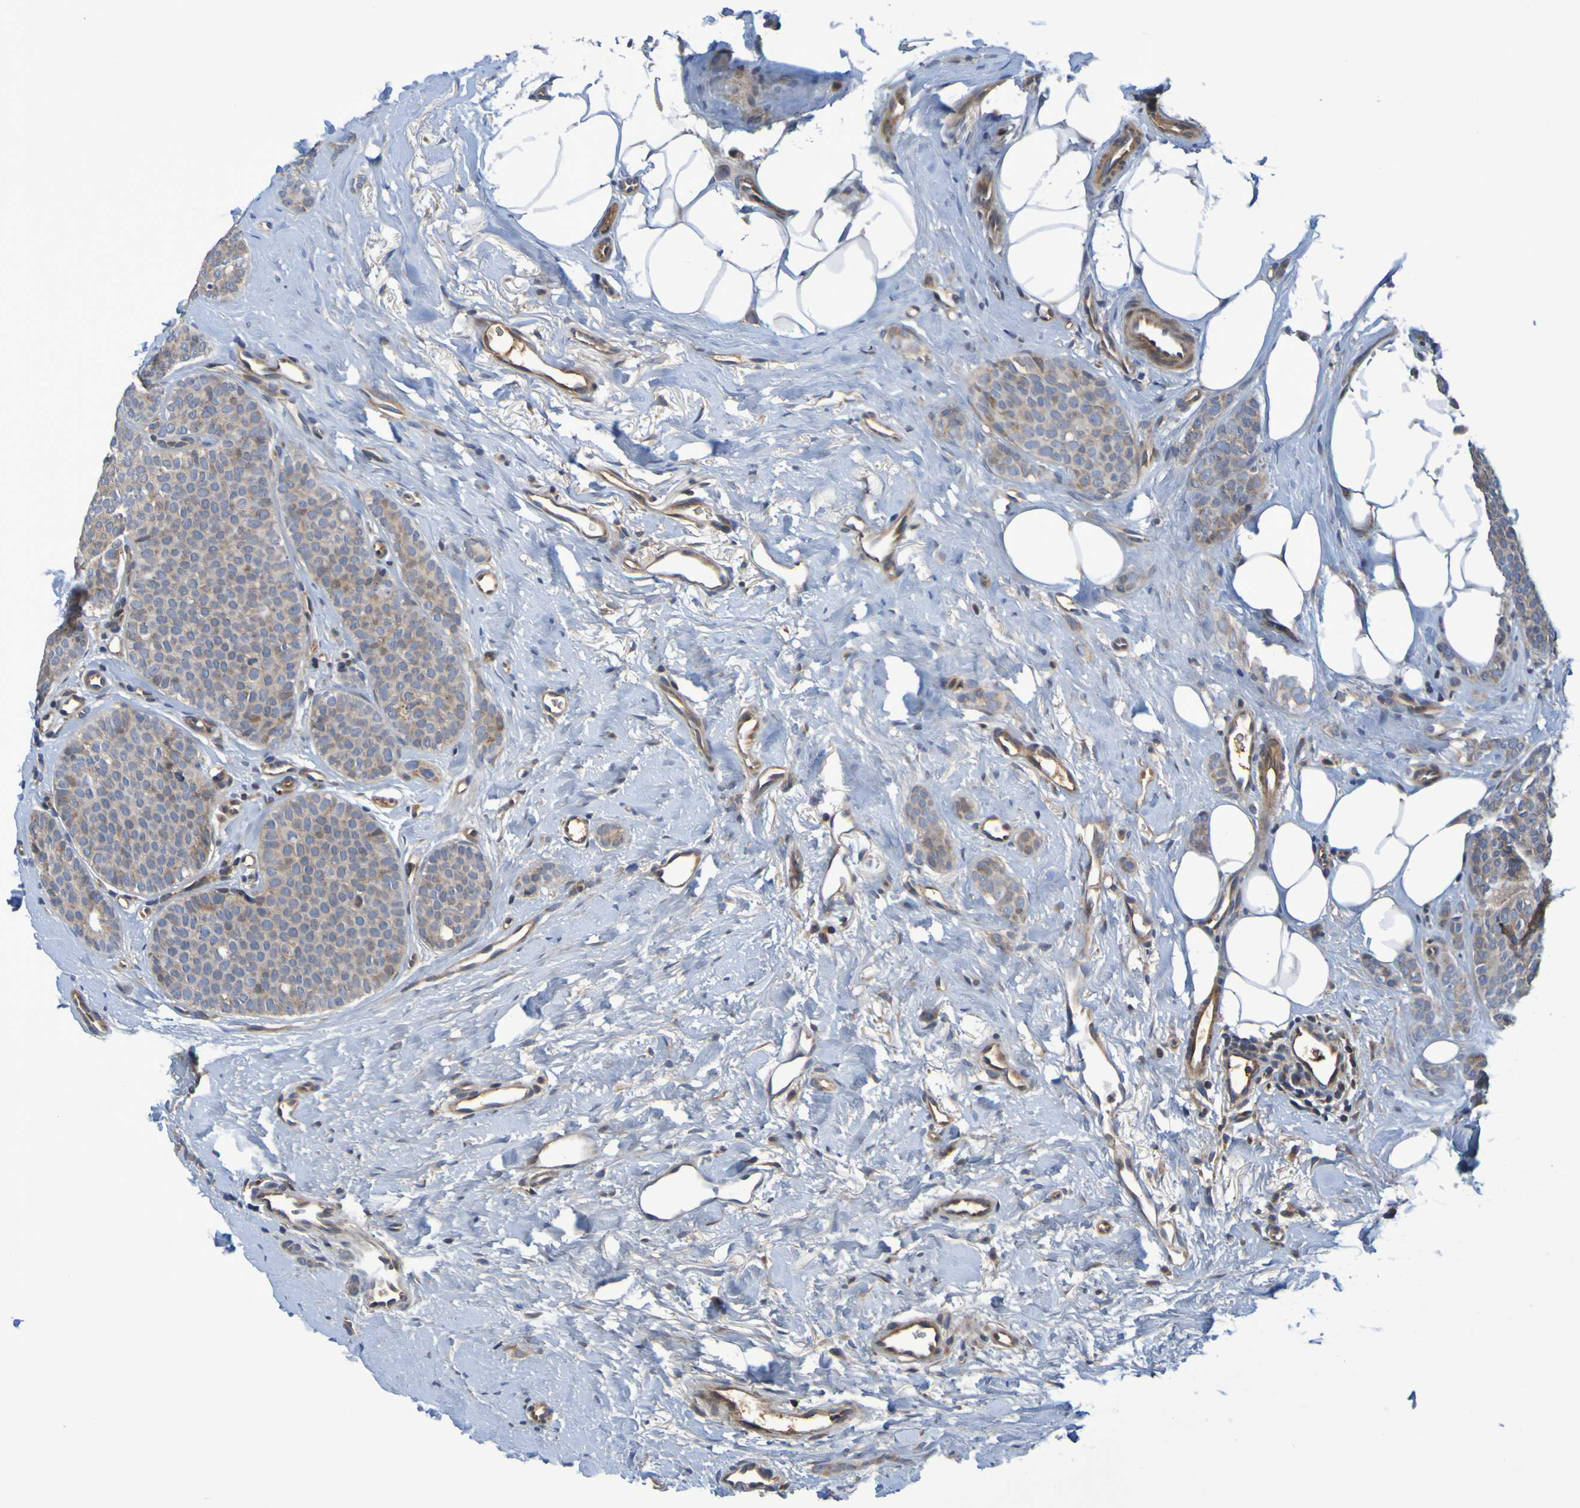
{"staining": {"intensity": "moderate", "quantity": "25%-75%", "location": "cytoplasmic/membranous"}, "tissue": "breast cancer", "cell_type": "Tumor cells", "image_type": "cancer", "snomed": [{"axis": "morphology", "description": "Lobular carcinoma"}, {"axis": "topography", "description": "Skin"}, {"axis": "topography", "description": "Breast"}], "caption": "Approximately 25%-75% of tumor cells in human breast cancer (lobular carcinoma) show moderate cytoplasmic/membranous protein positivity as visualized by brown immunohistochemical staining.", "gene": "CCDC51", "patient": {"sex": "female", "age": 46}}